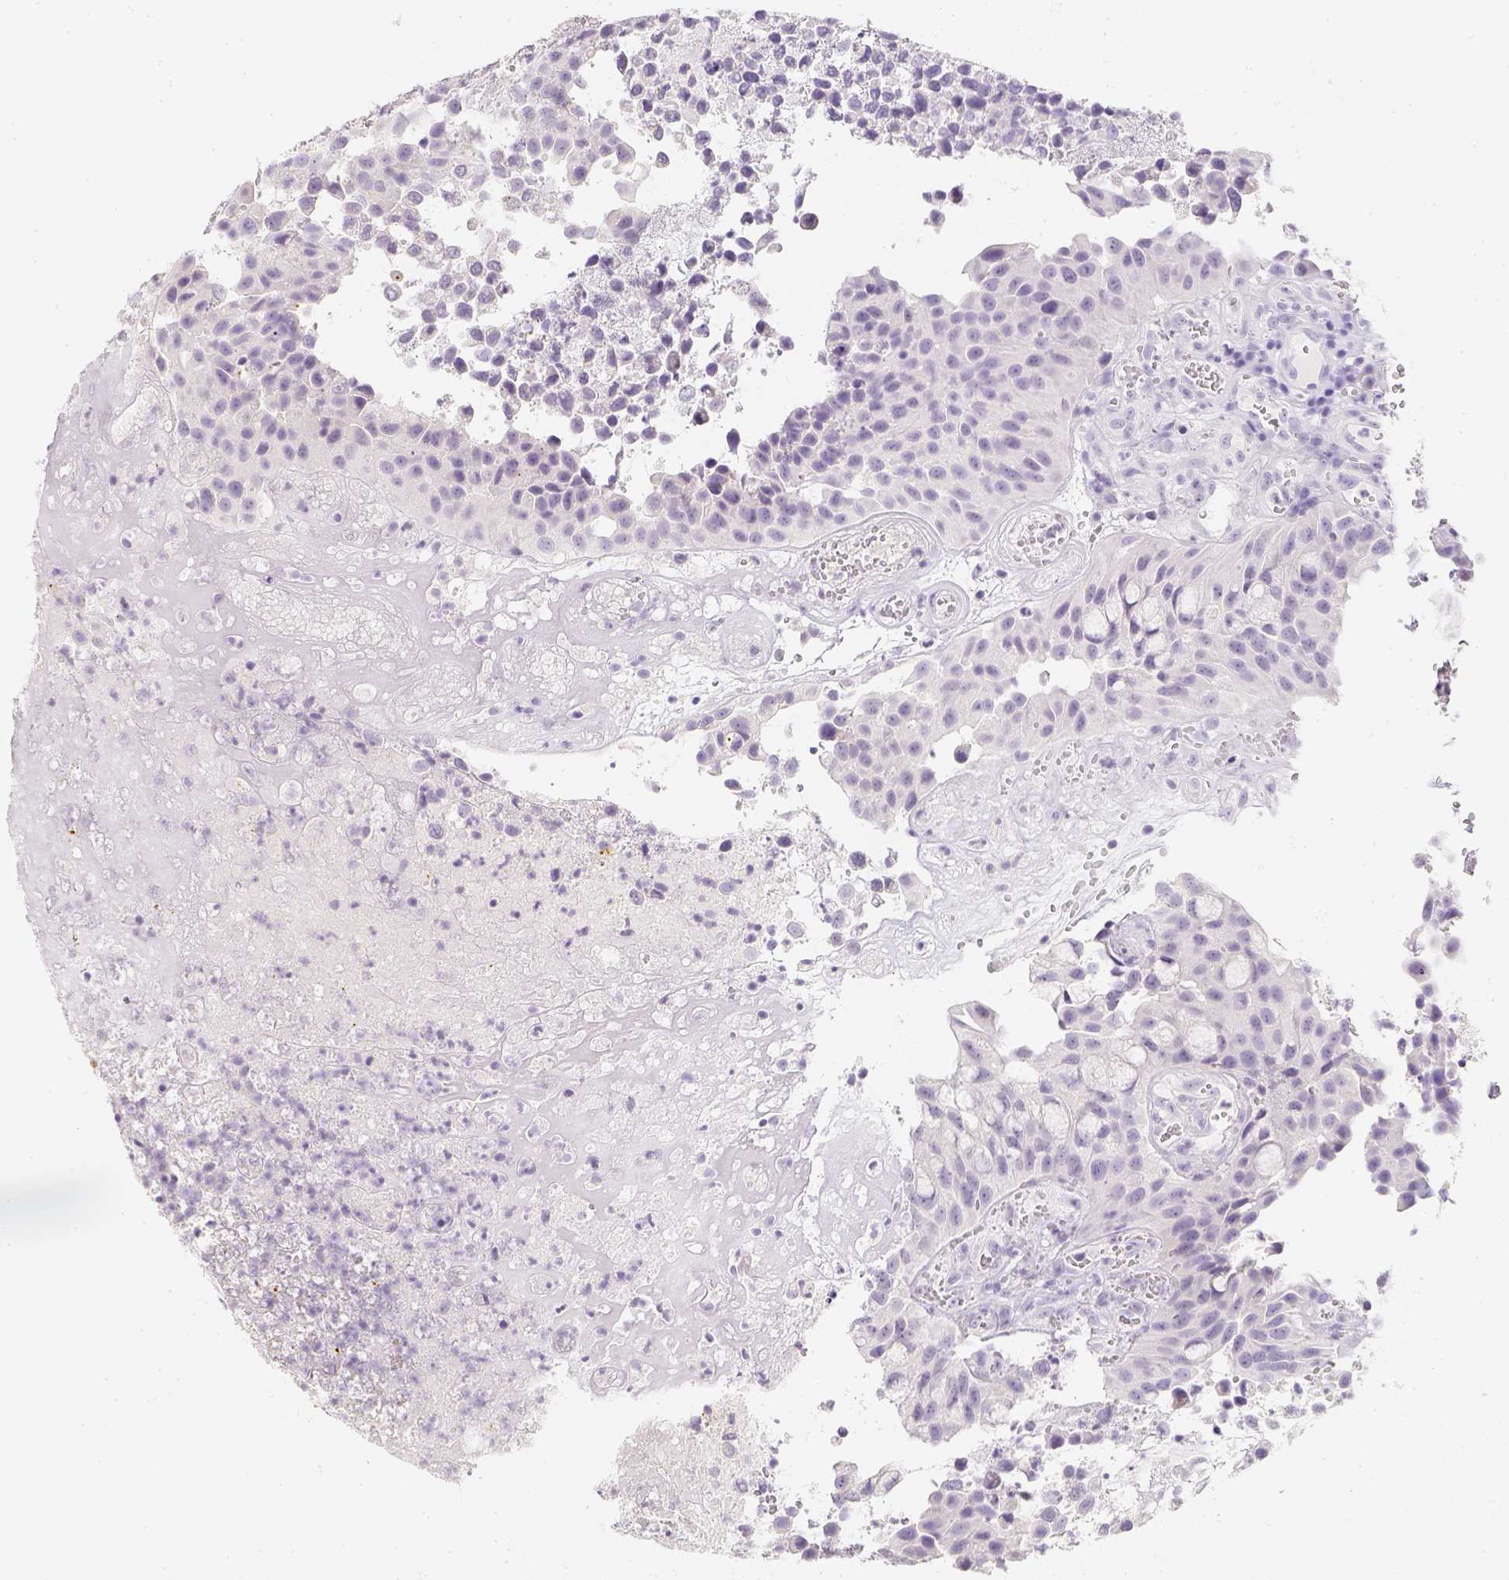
{"staining": {"intensity": "negative", "quantity": "none", "location": "none"}, "tissue": "urothelial cancer", "cell_type": "Tumor cells", "image_type": "cancer", "snomed": [{"axis": "morphology", "description": "Urothelial carcinoma, Low grade"}, {"axis": "topography", "description": "Urinary bladder"}], "caption": "Immunohistochemical staining of urothelial cancer demonstrates no significant expression in tumor cells.", "gene": "SLC18A1", "patient": {"sex": "male", "age": 76}}